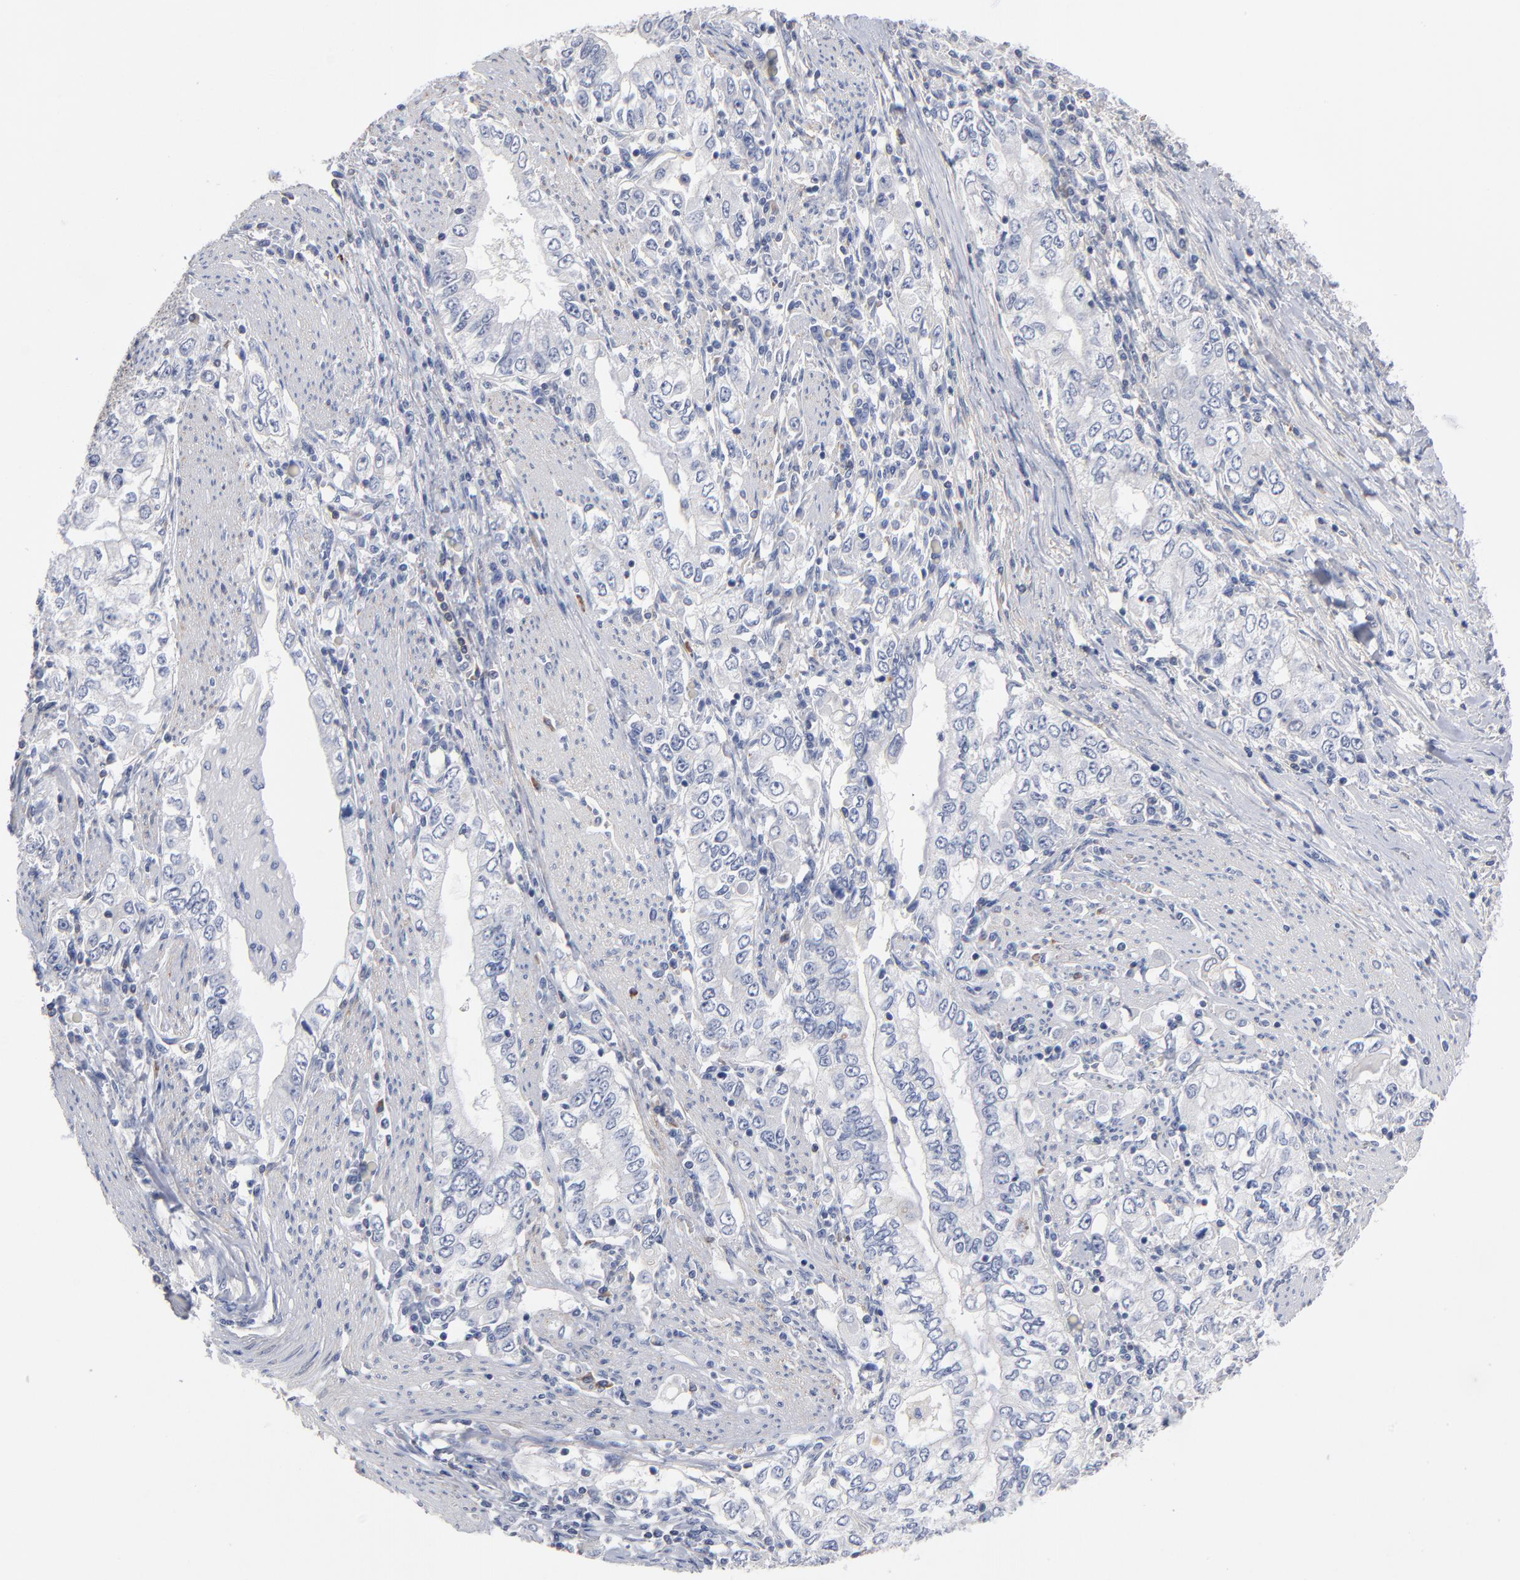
{"staining": {"intensity": "negative", "quantity": "none", "location": "none"}, "tissue": "stomach cancer", "cell_type": "Tumor cells", "image_type": "cancer", "snomed": [{"axis": "morphology", "description": "Adenocarcinoma, NOS"}, {"axis": "topography", "description": "Stomach, lower"}], "caption": "This is an IHC histopathology image of human stomach cancer (adenocarcinoma). There is no positivity in tumor cells.", "gene": "PDLIM2", "patient": {"sex": "female", "age": 72}}